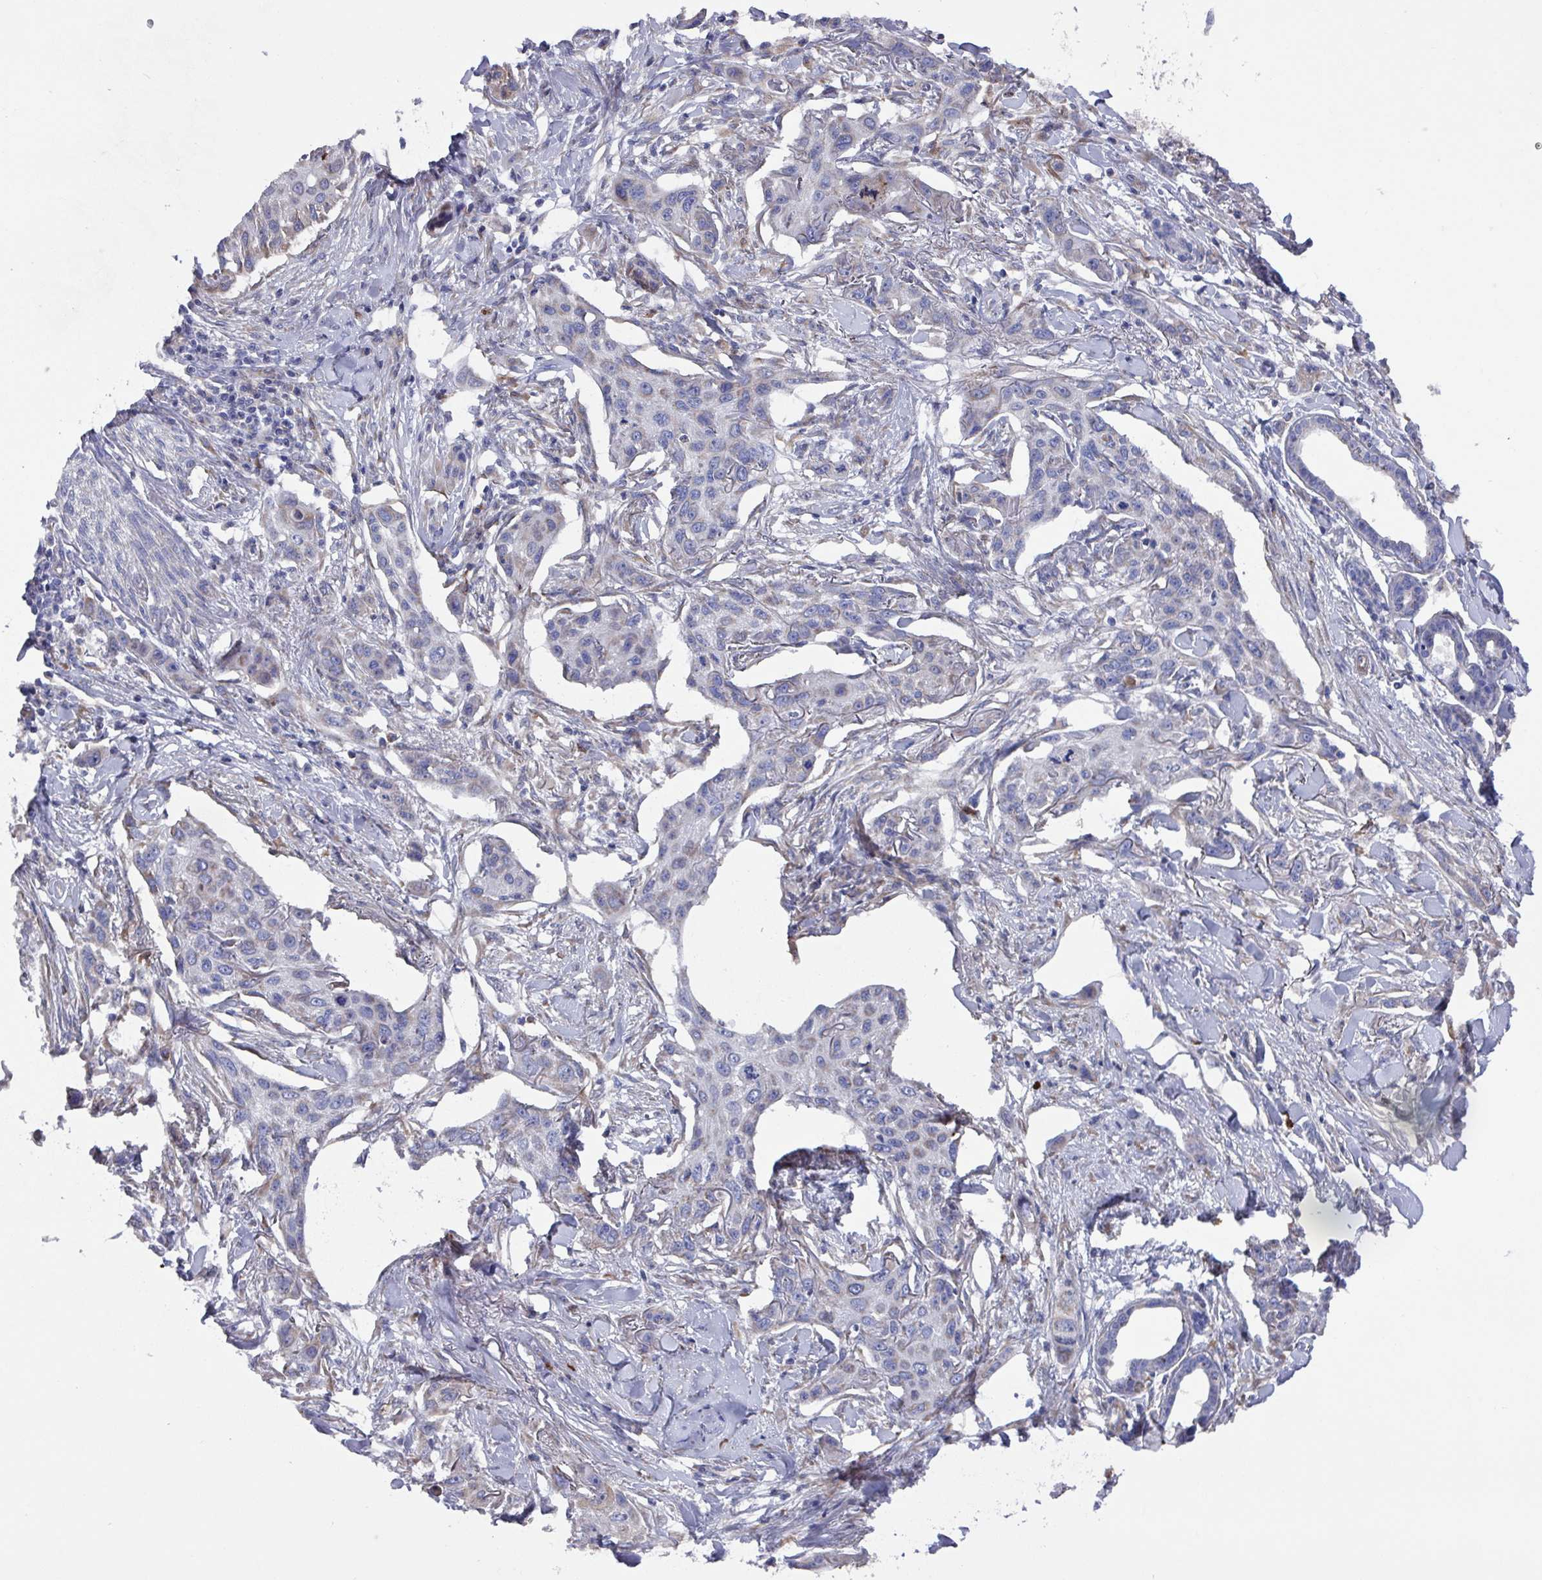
{"staining": {"intensity": "moderate", "quantity": "<25%", "location": "cytoplasmic/membranous"}, "tissue": "skin cancer", "cell_type": "Tumor cells", "image_type": "cancer", "snomed": [{"axis": "morphology", "description": "Squamous cell carcinoma, NOS"}, {"axis": "topography", "description": "Skin"}], "caption": "Protein expression analysis of skin cancer demonstrates moderate cytoplasmic/membranous positivity in about <25% of tumor cells.", "gene": "UQCC2", "patient": {"sex": "male", "age": 63}}